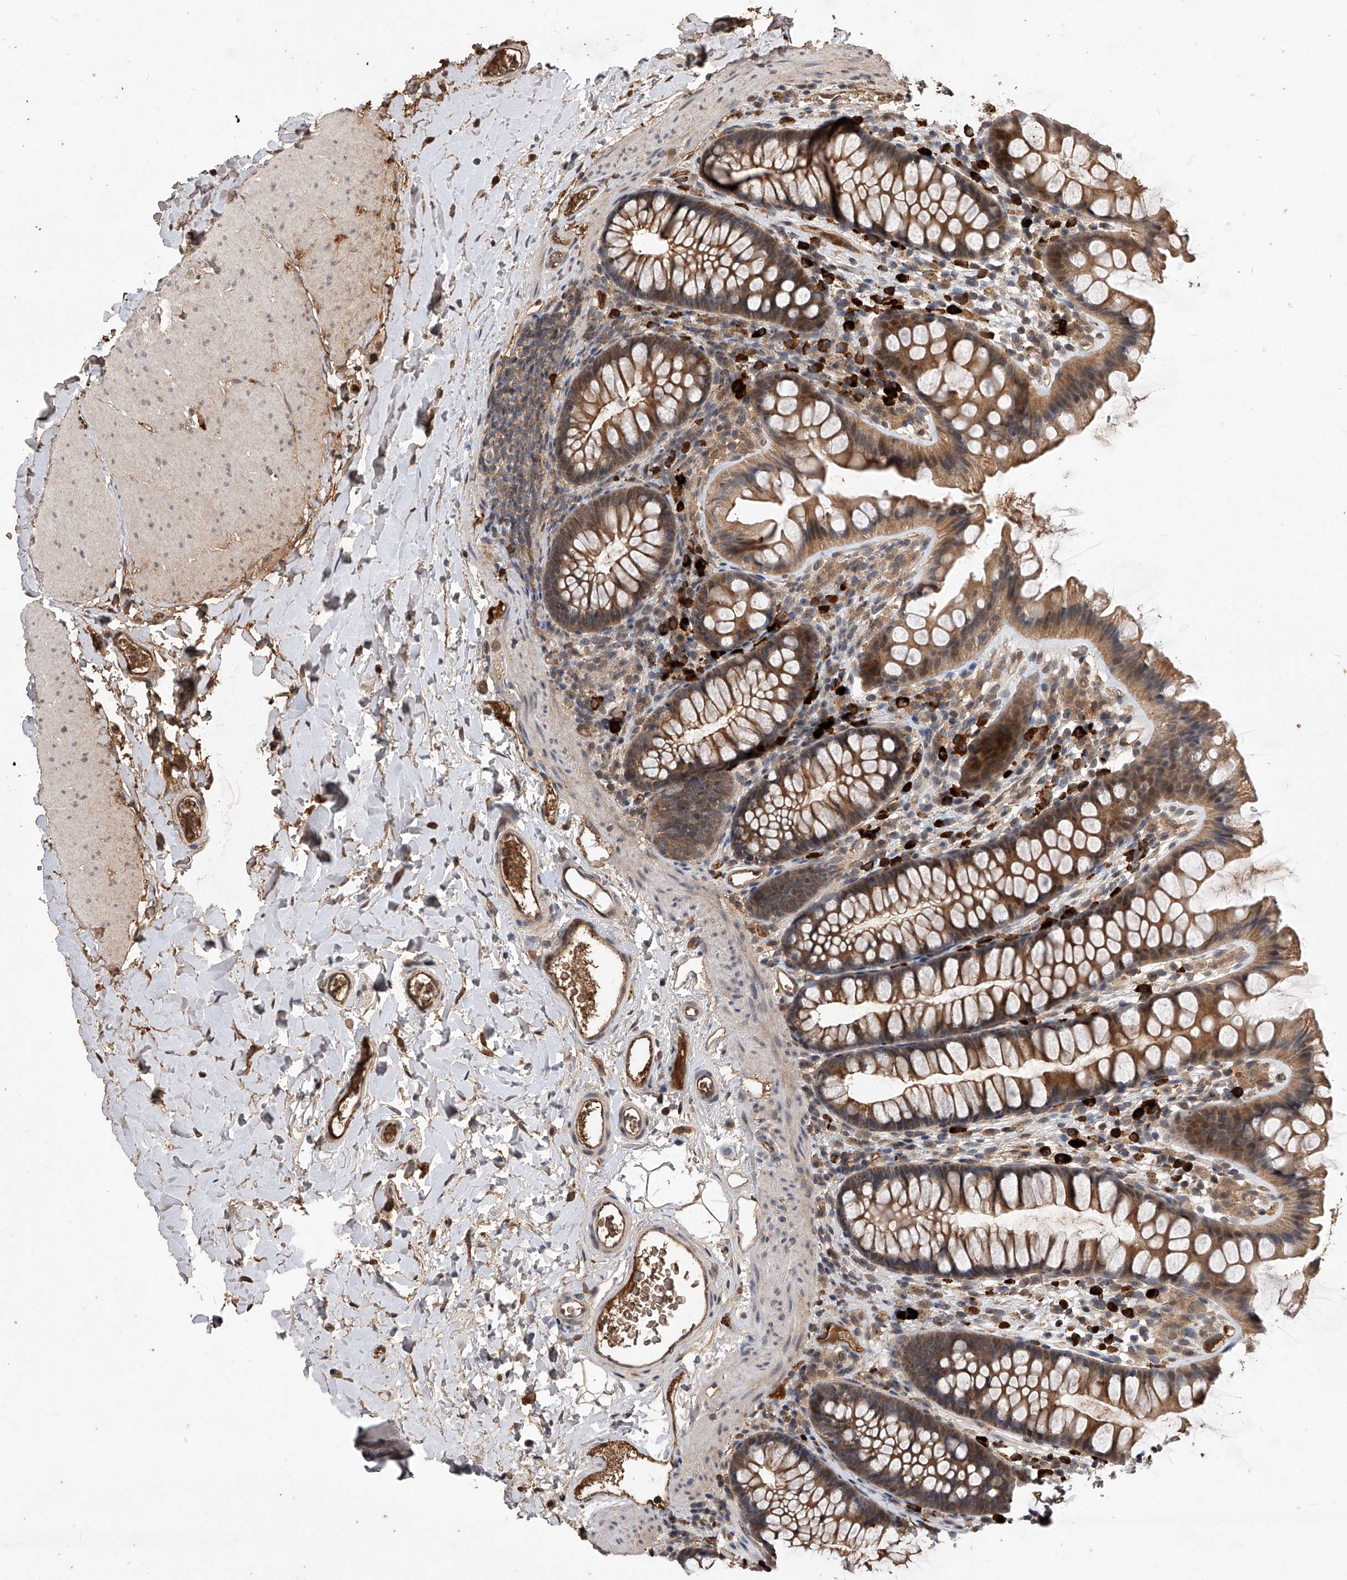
{"staining": {"intensity": "moderate", "quantity": ">75%", "location": "cytoplasmic/membranous"}, "tissue": "colon", "cell_type": "Endothelial cells", "image_type": "normal", "snomed": [{"axis": "morphology", "description": "Normal tissue, NOS"}, {"axis": "topography", "description": "Colon"}], "caption": "Normal colon reveals moderate cytoplasmic/membranous positivity in about >75% of endothelial cells, visualized by immunohistochemistry. (DAB (3,3'-diaminobenzidine) IHC, brown staining for protein, blue staining for nuclei).", "gene": "CFAP410", "patient": {"sex": "female", "age": 62}}